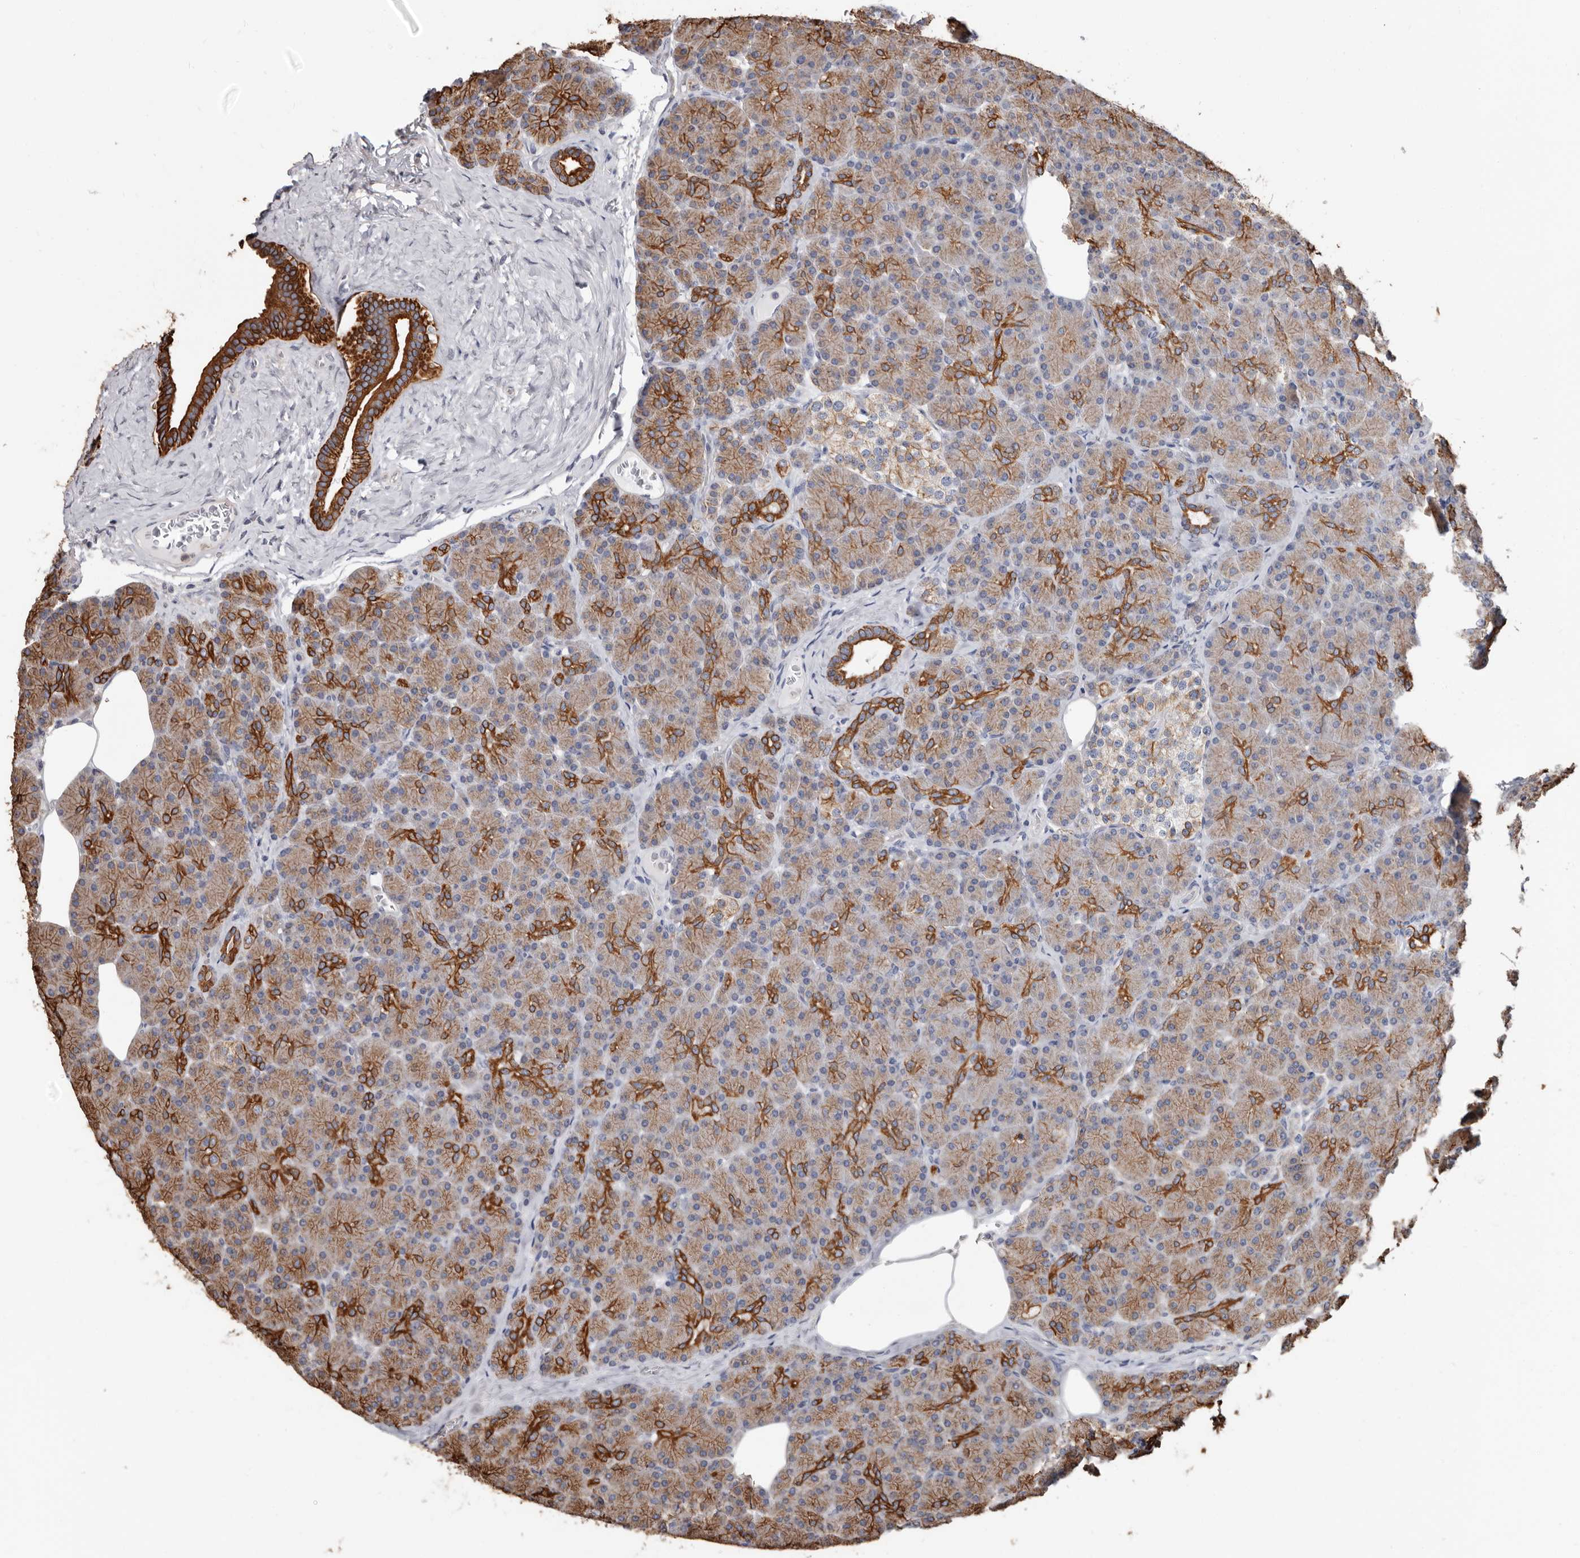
{"staining": {"intensity": "strong", "quantity": "25%-75%", "location": "cytoplasmic/membranous"}, "tissue": "pancreas", "cell_type": "Exocrine glandular cells", "image_type": "normal", "snomed": [{"axis": "morphology", "description": "Normal tissue, NOS"}, {"axis": "topography", "description": "Pancreas"}], "caption": "DAB (3,3'-diaminobenzidine) immunohistochemical staining of benign human pancreas shows strong cytoplasmic/membranous protein expression in approximately 25%-75% of exocrine glandular cells. Nuclei are stained in blue.", "gene": "MRPL18", "patient": {"sex": "female", "age": 43}}